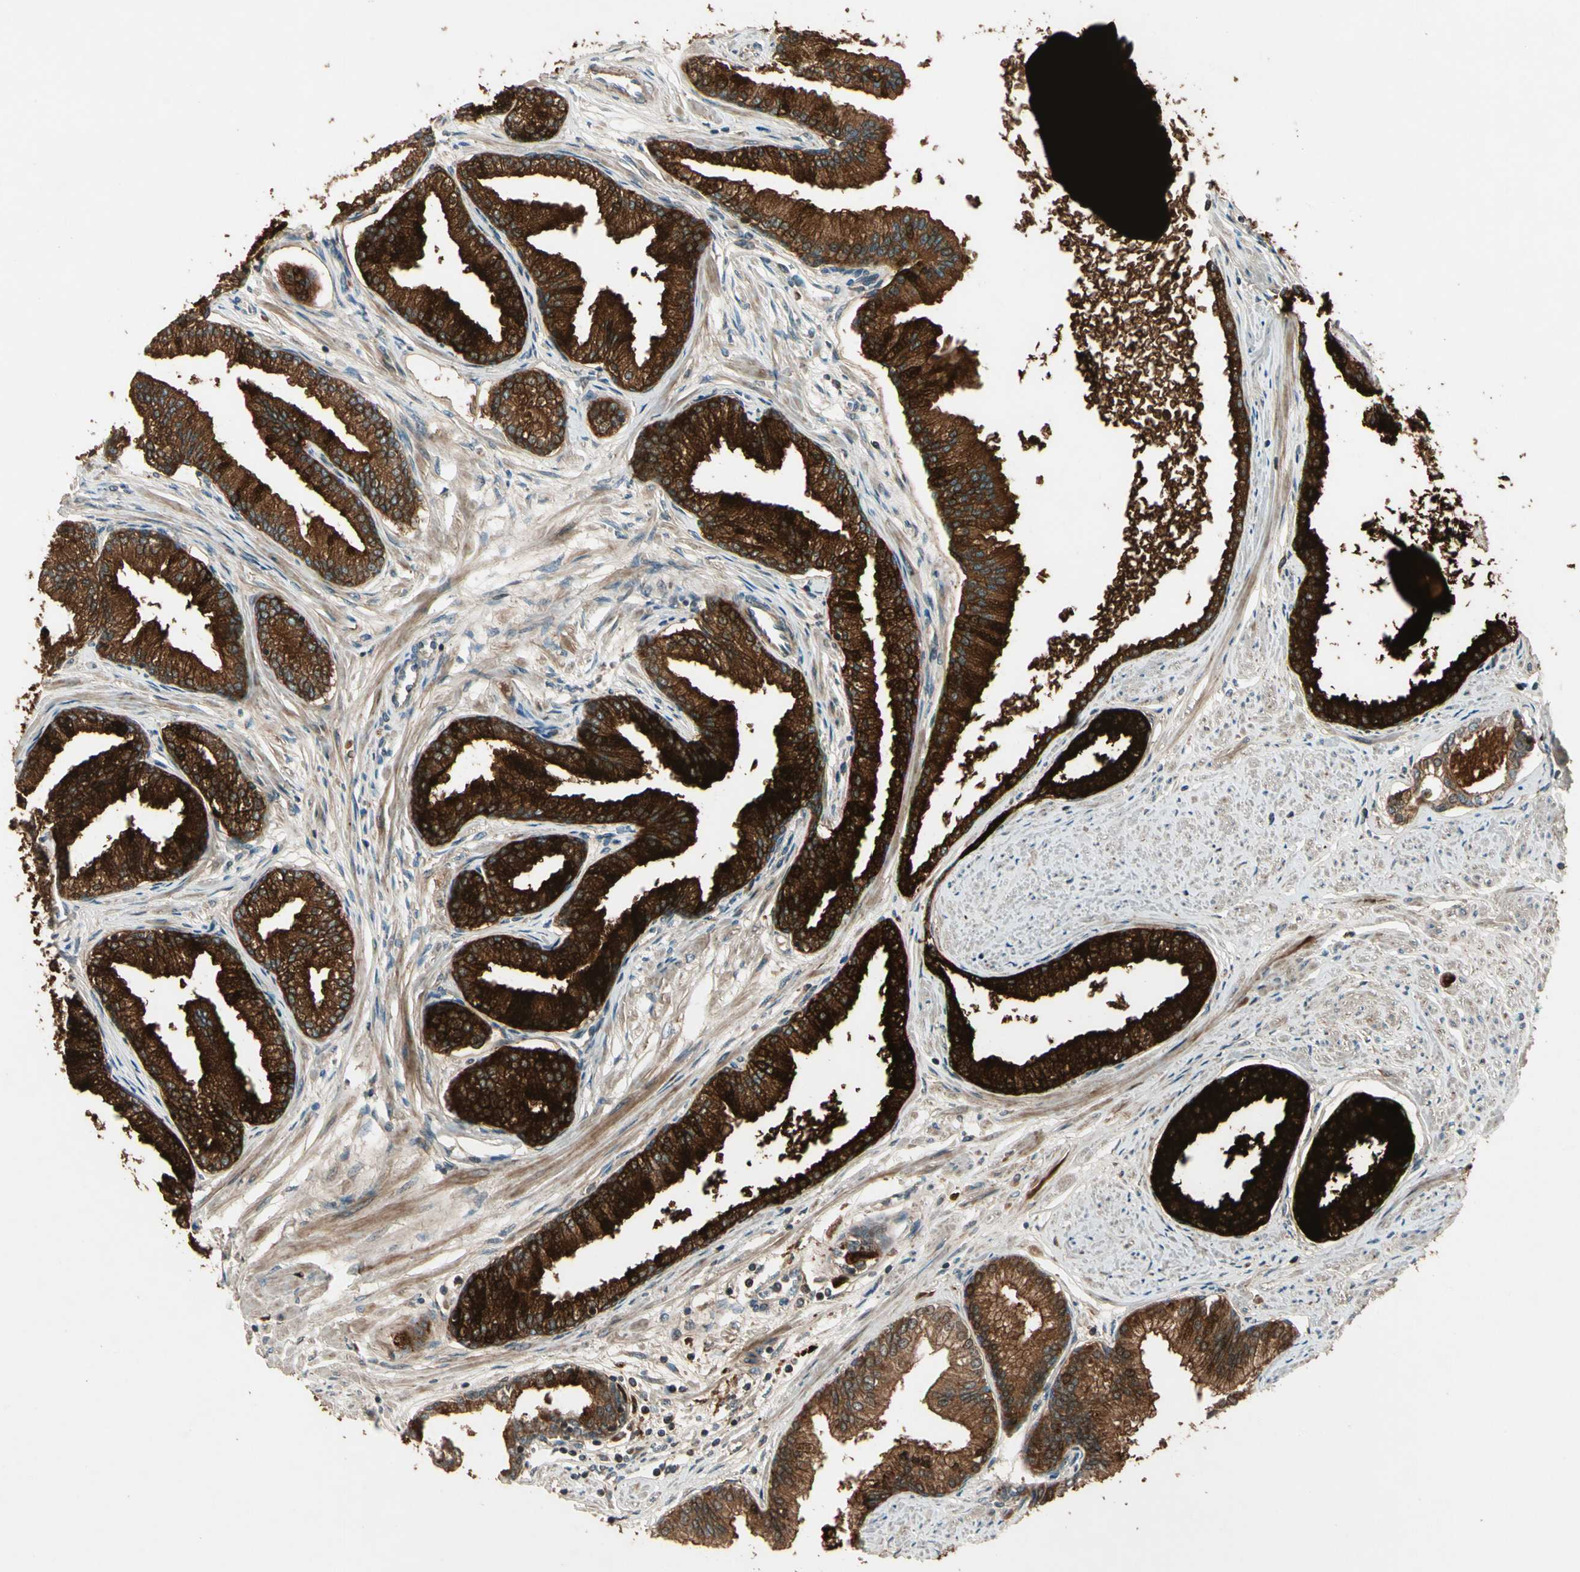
{"staining": {"intensity": "strong", "quantity": ">75%", "location": "cytoplasmic/membranous"}, "tissue": "prostate", "cell_type": "Glandular cells", "image_type": "normal", "snomed": [{"axis": "morphology", "description": "Normal tissue, NOS"}, {"axis": "topography", "description": "Prostate"}], "caption": "A histopathology image of human prostate stained for a protein exhibits strong cytoplasmic/membranous brown staining in glandular cells. The protein is shown in brown color, while the nuclei are stained blue.", "gene": "ACVR1C", "patient": {"sex": "male", "age": 64}}